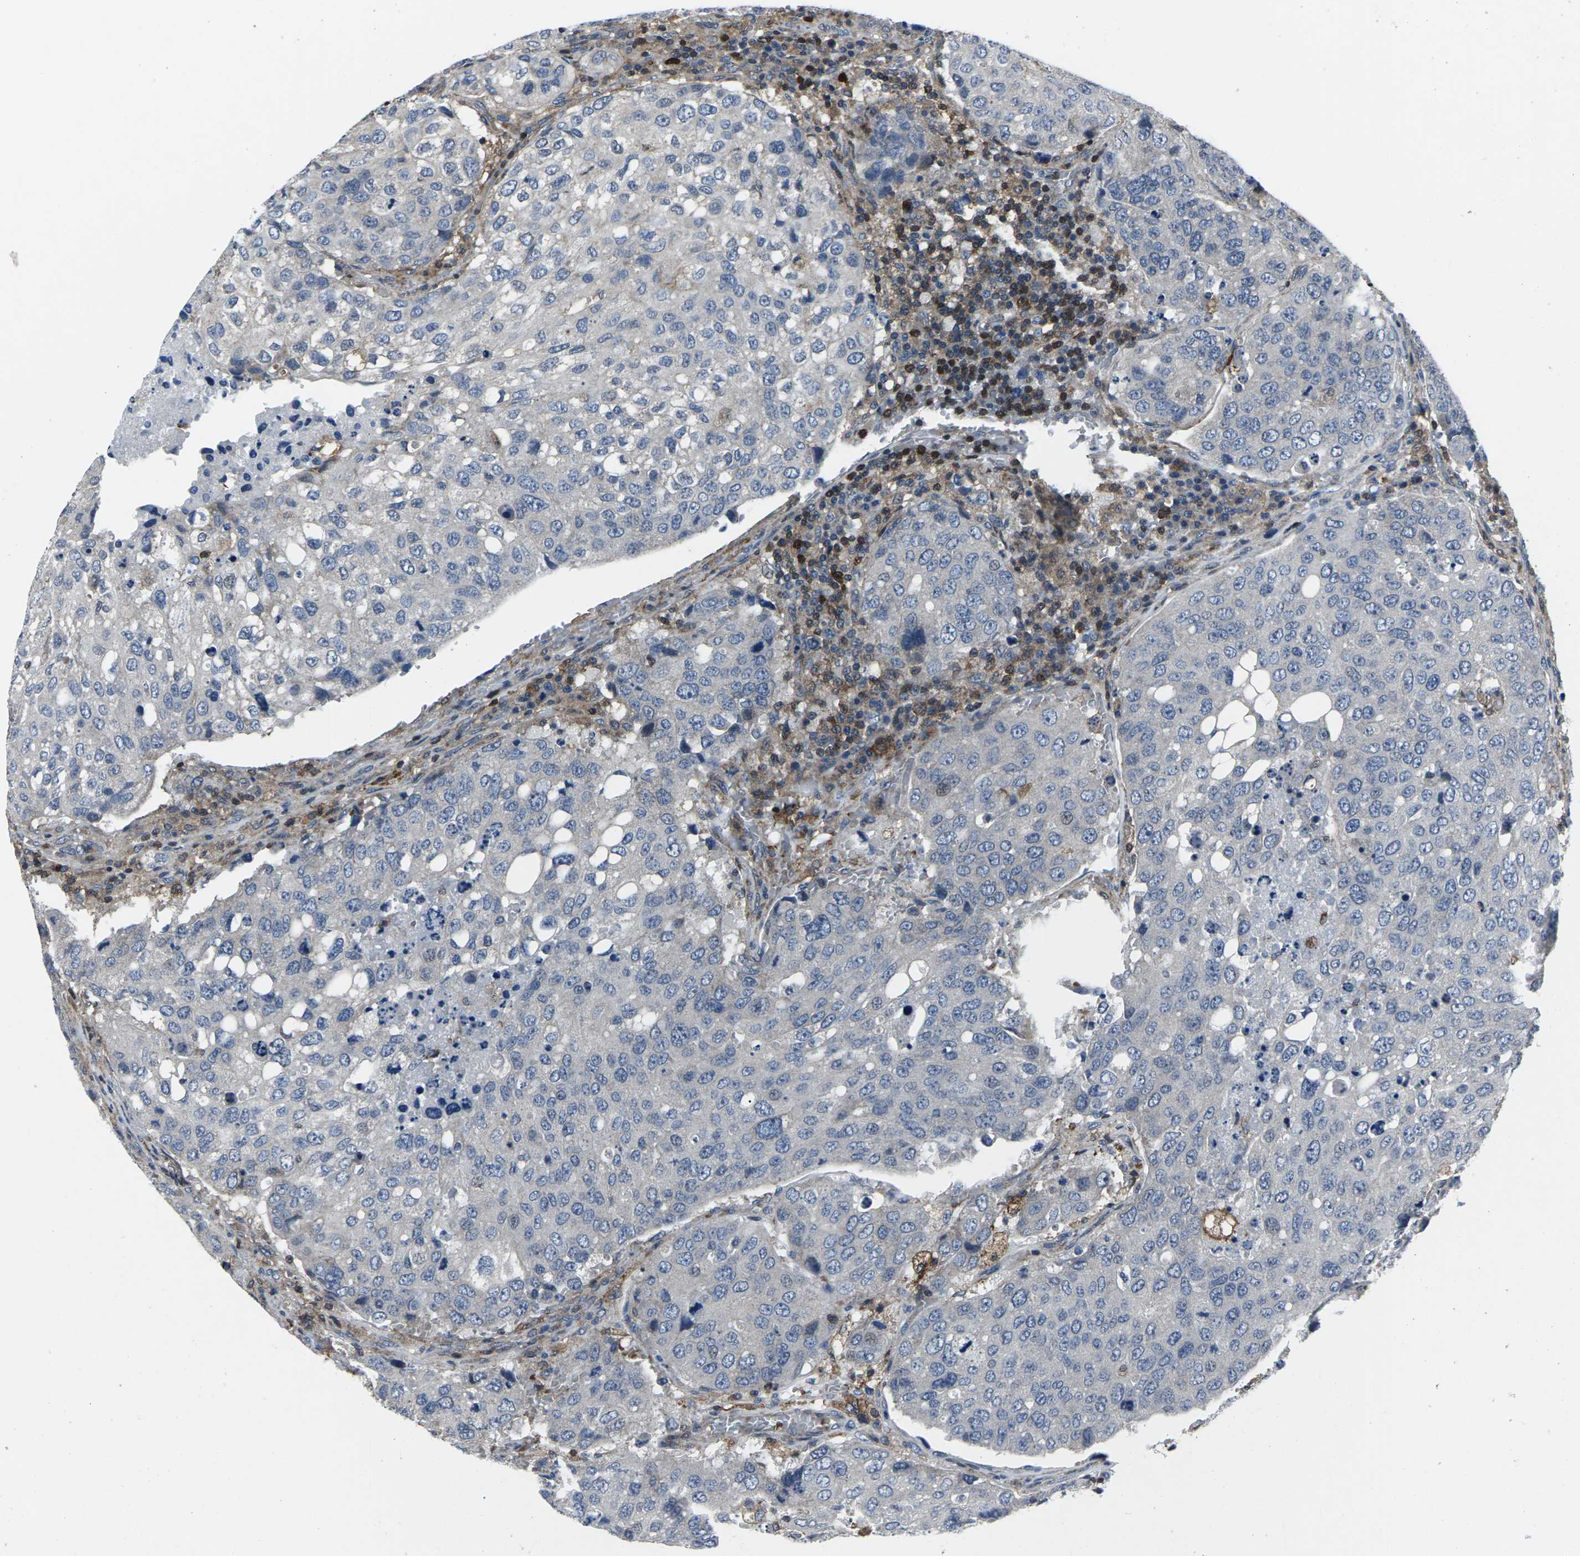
{"staining": {"intensity": "negative", "quantity": "none", "location": "none"}, "tissue": "urothelial cancer", "cell_type": "Tumor cells", "image_type": "cancer", "snomed": [{"axis": "morphology", "description": "Urothelial carcinoma, High grade"}, {"axis": "topography", "description": "Lymph node"}, {"axis": "topography", "description": "Urinary bladder"}], "caption": "Human urothelial cancer stained for a protein using immunohistochemistry (IHC) displays no staining in tumor cells.", "gene": "STAT4", "patient": {"sex": "male", "age": 51}}